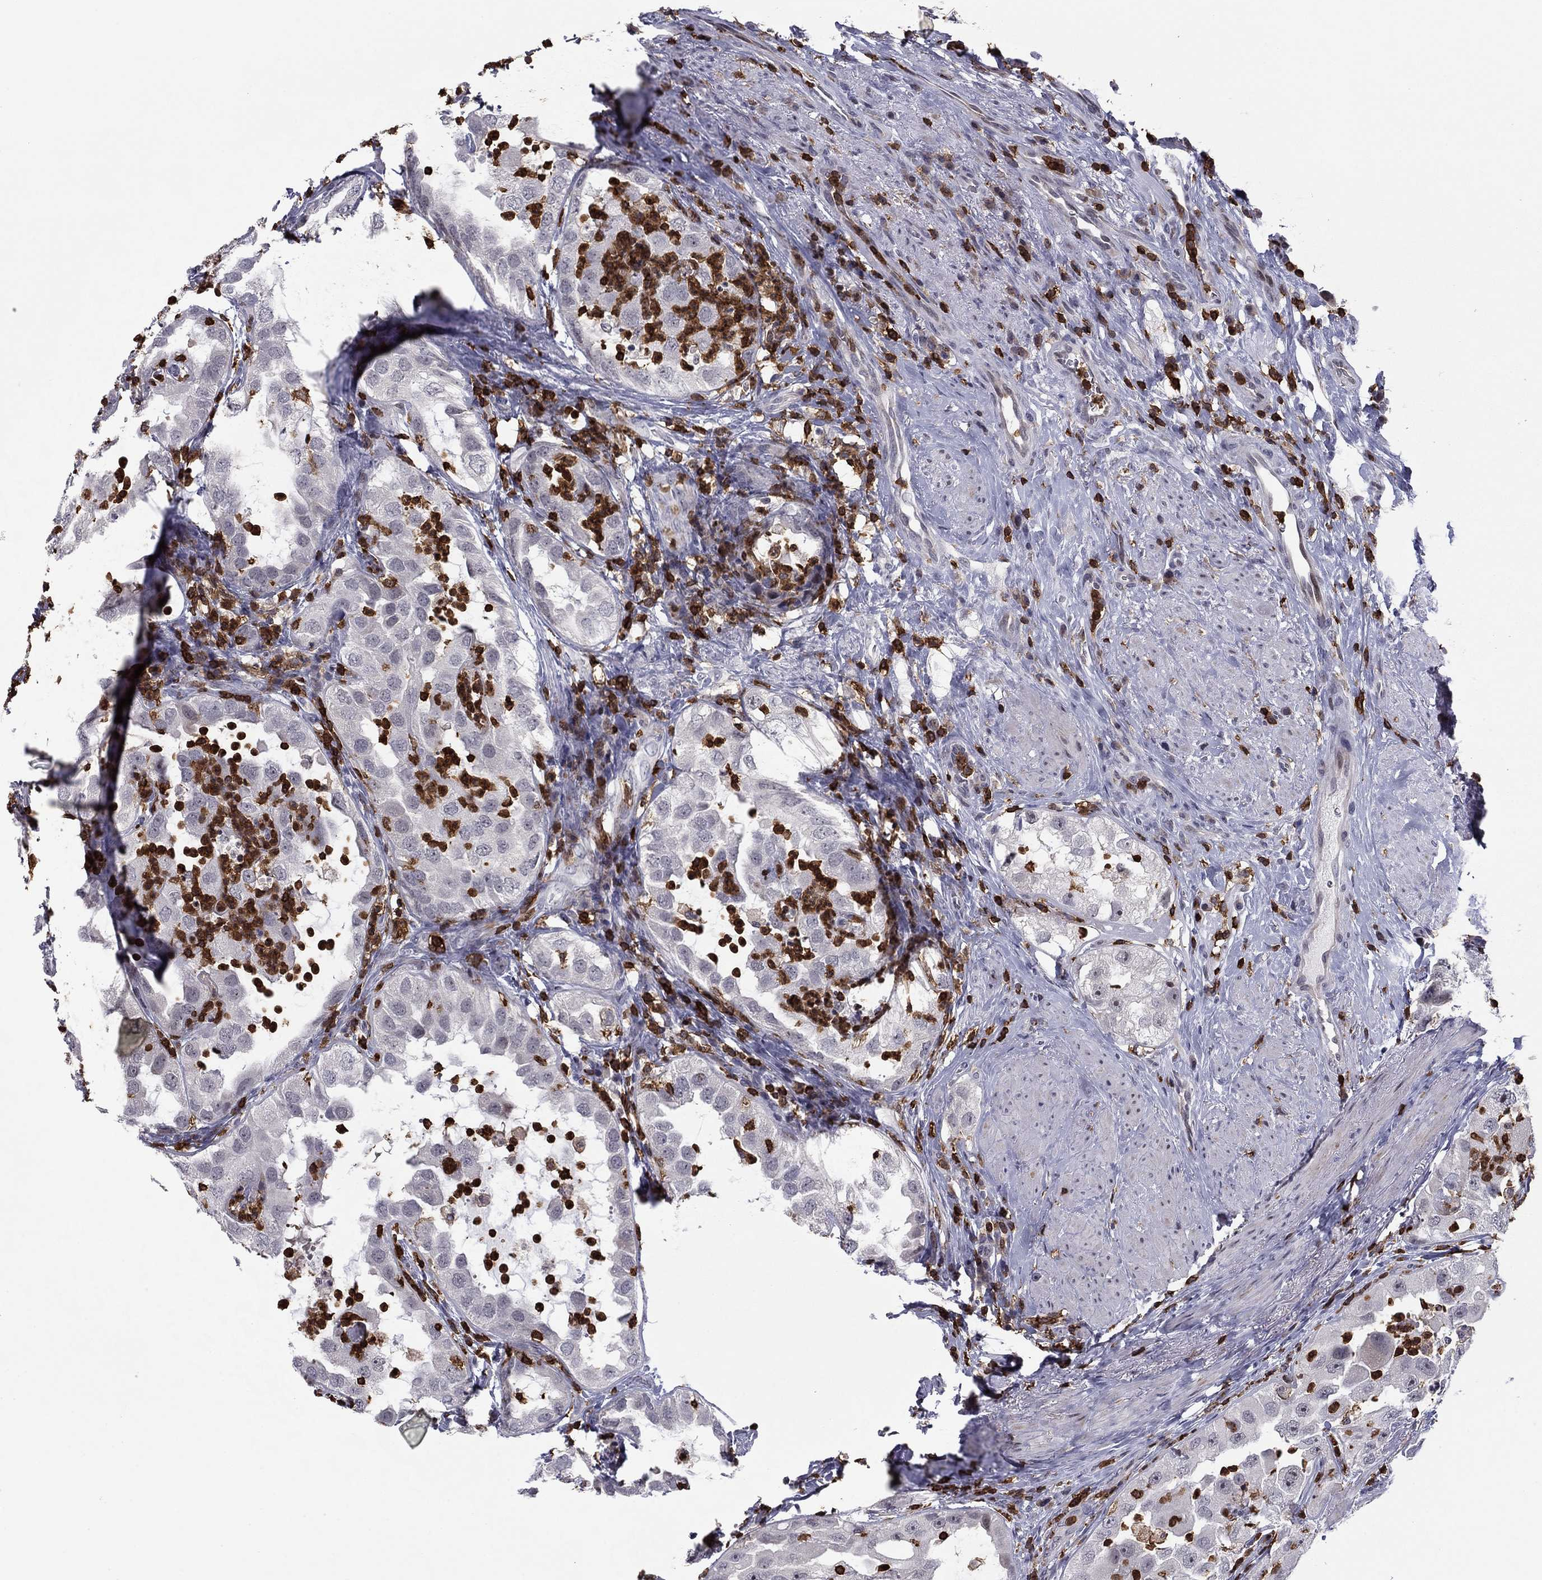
{"staining": {"intensity": "negative", "quantity": "none", "location": "none"}, "tissue": "urothelial cancer", "cell_type": "Tumor cells", "image_type": "cancer", "snomed": [{"axis": "morphology", "description": "Urothelial carcinoma, High grade"}, {"axis": "topography", "description": "Urinary bladder"}], "caption": "Urothelial carcinoma (high-grade) was stained to show a protein in brown. There is no significant expression in tumor cells.", "gene": "ARHGAP27", "patient": {"sex": "female", "age": 41}}